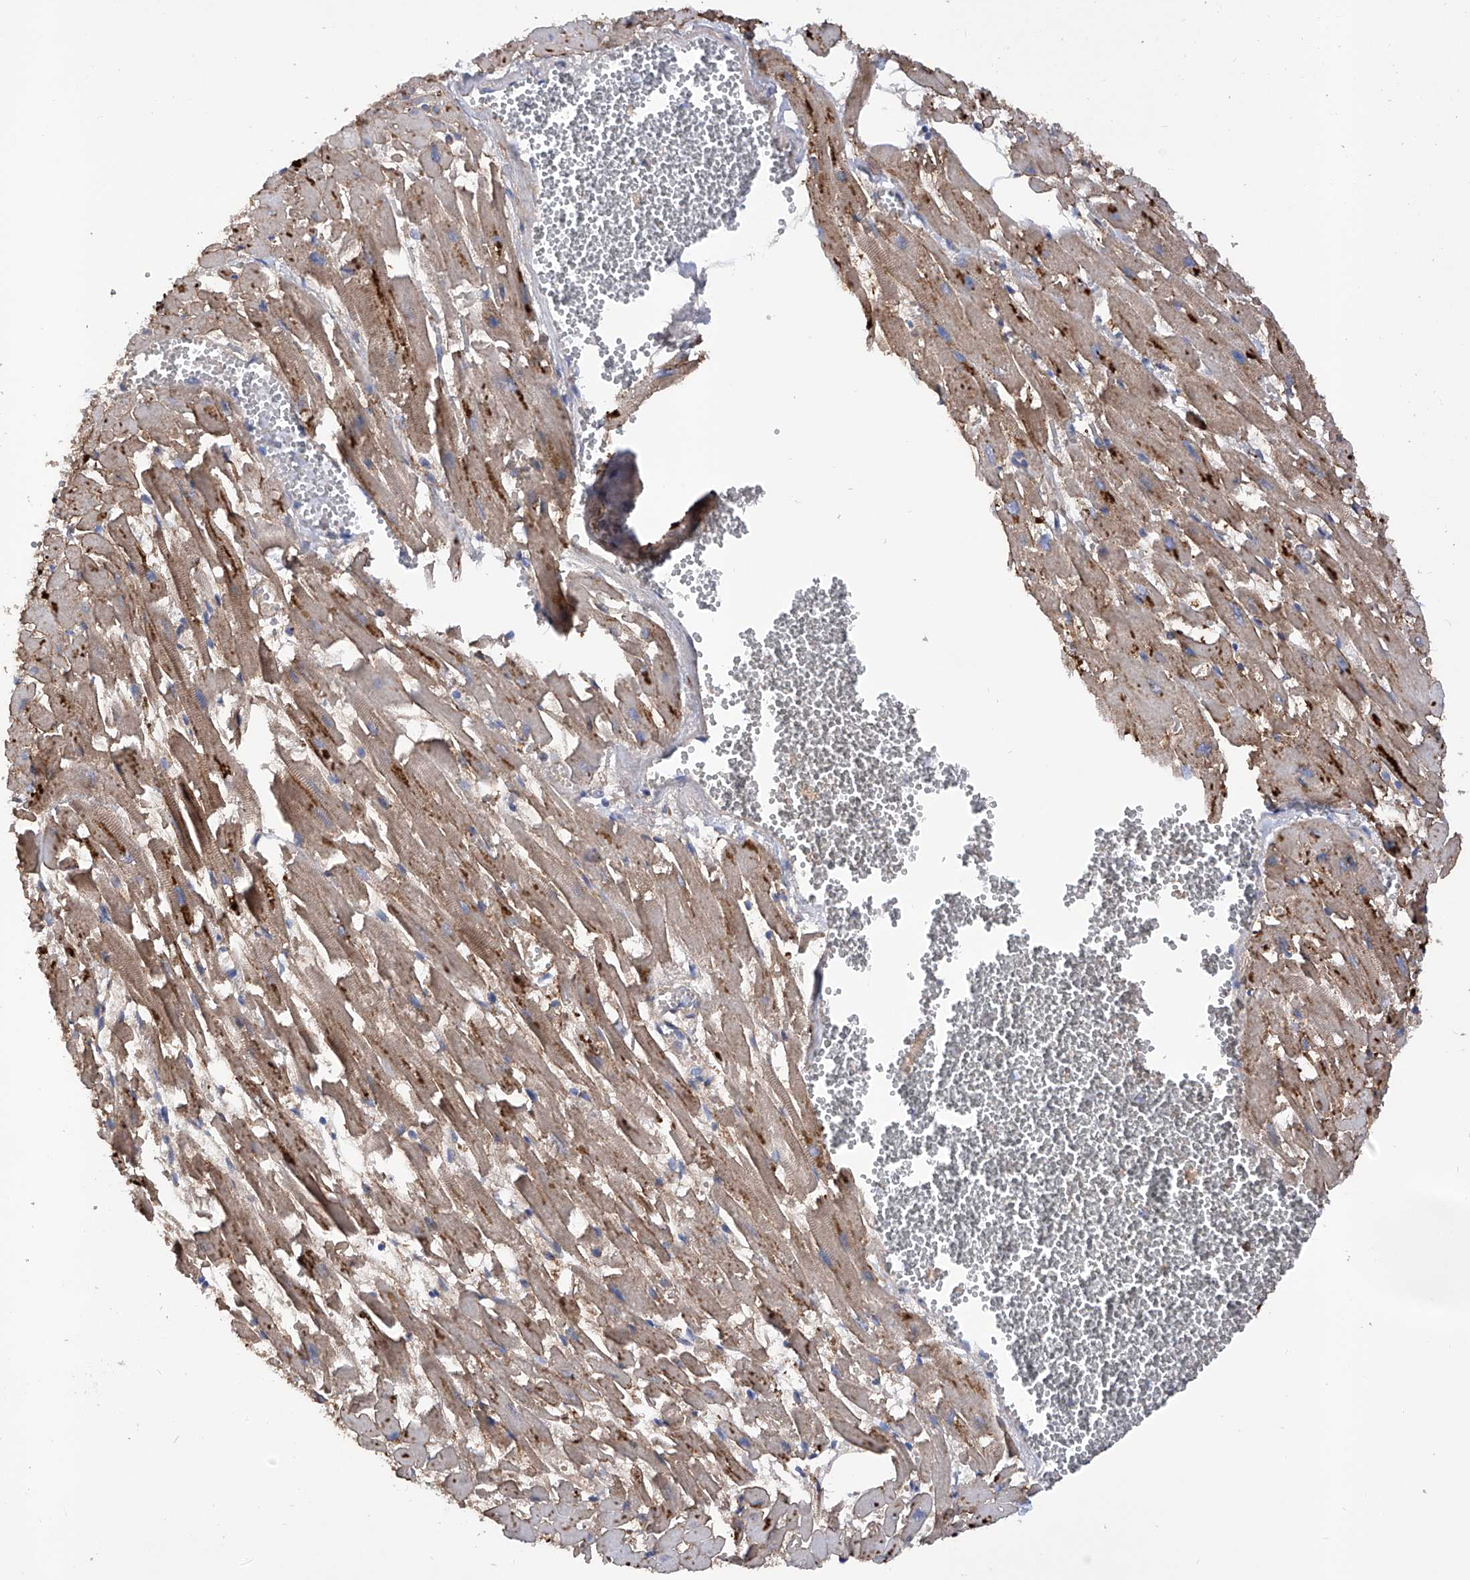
{"staining": {"intensity": "moderate", "quantity": "25%-75%", "location": "cytoplasmic/membranous"}, "tissue": "heart muscle", "cell_type": "Cardiomyocytes", "image_type": "normal", "snomed": [{"axis": "morphology", "description": "Normal tissue, NOS"}, {"axis": "topography", "description": "Heart"}], "caption": "Heart muscle stained with a protein marker displays moderate staining in cardiomyocytes.", "gene": "INPP5B", "patient": {"sex": "female", "age": 64}}